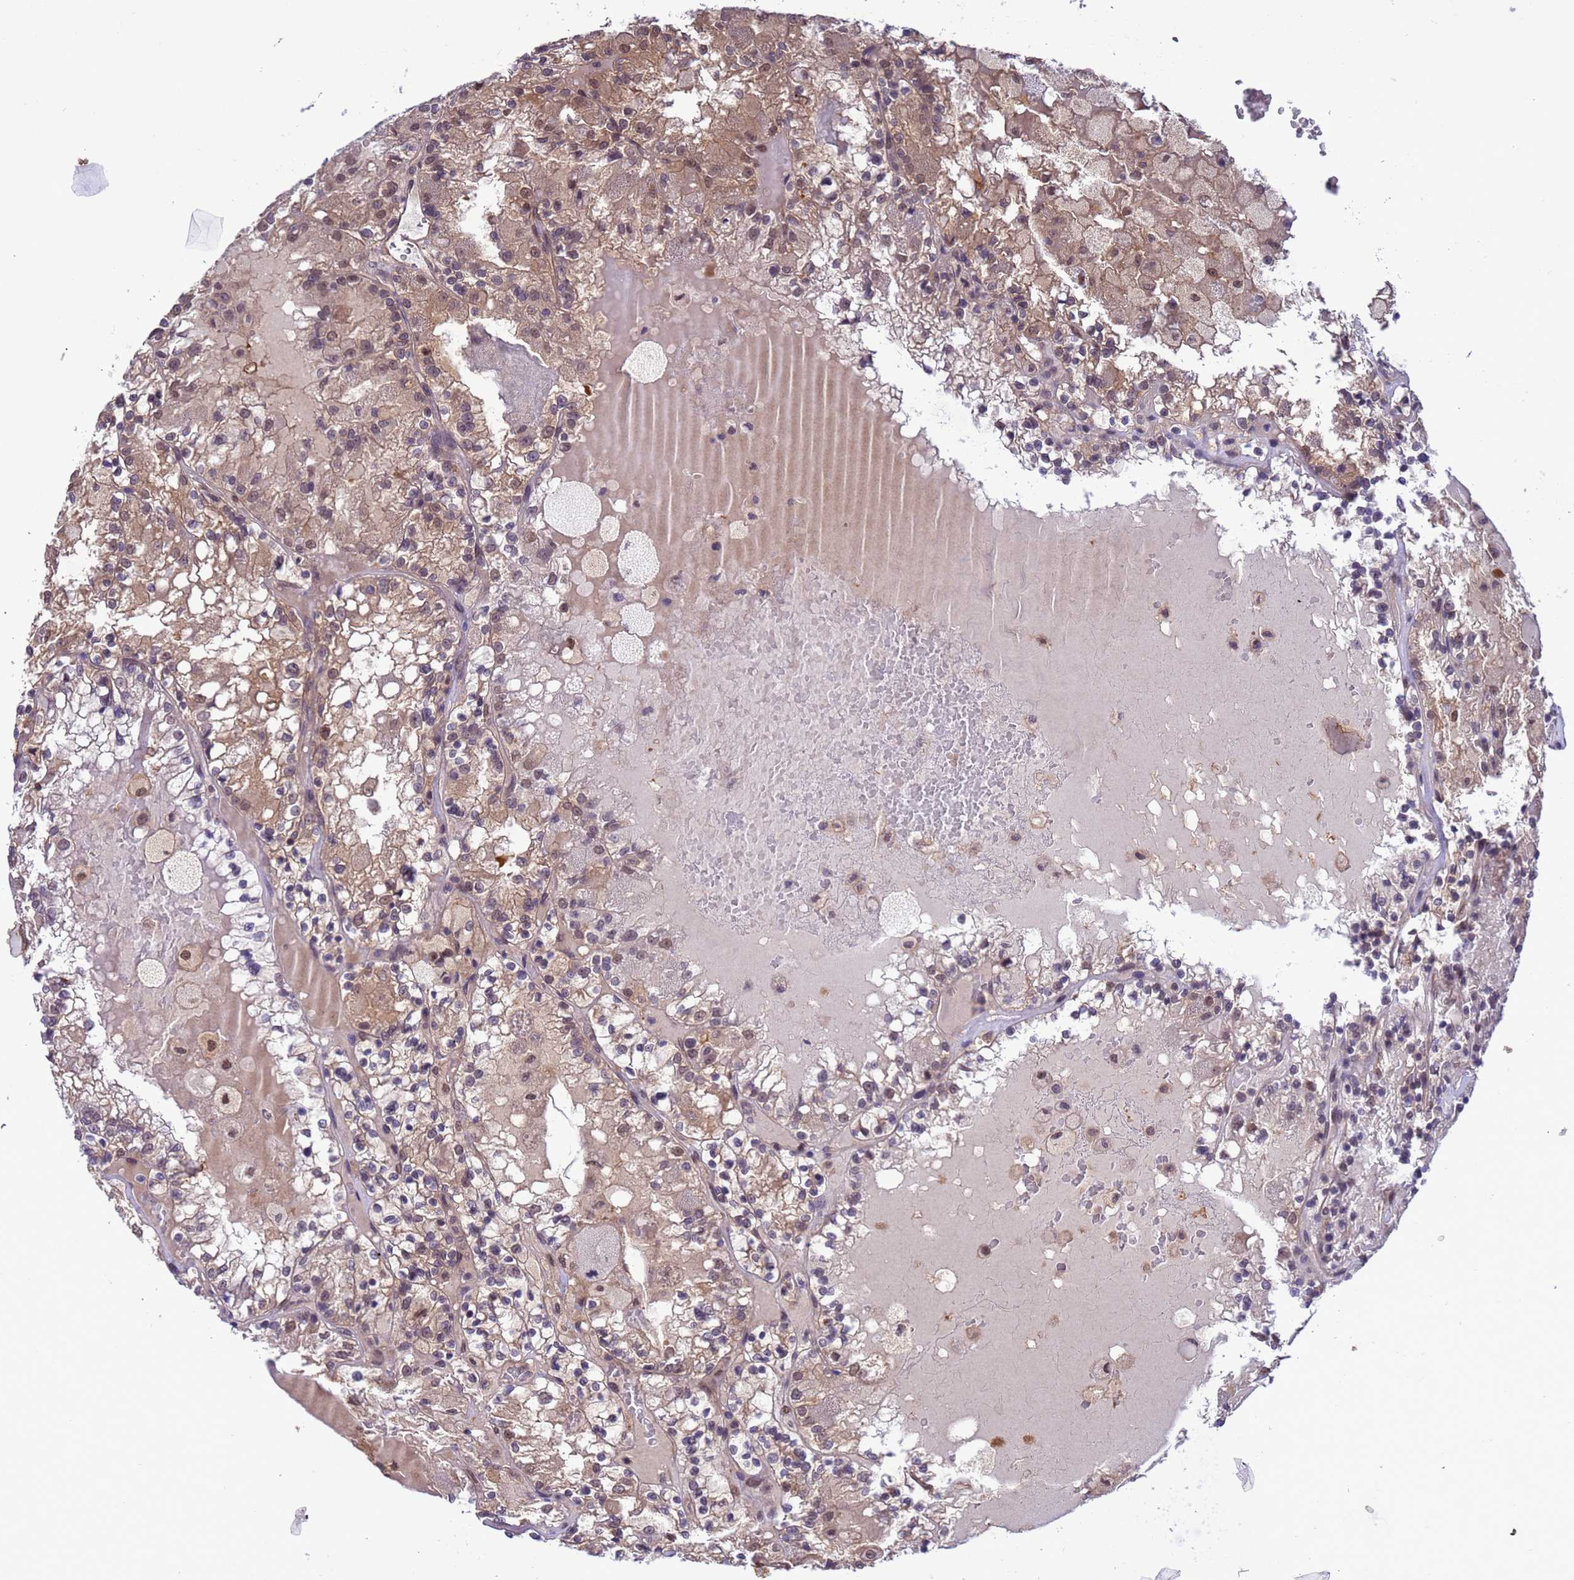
{"staining": {"intensity": "weak", "quantity": "25%-75%", "location": "cytoplasmic/membranous,nuclear"}, "tissue": "renal cancer", "cell_type": "Tumor cells", "image_type": "cancer", "snomed": [{"axis": "morphology", "description": "Adenocarcinoma, NOS"}, {"axis": "topography", "description": "Kidney"}], "caption": "Renal cancer (adenocarcinoma) stained for a protein (brown) demonstrates weak cytoplasmic/membranous and nuclear positive expression in about 25%-75% of tumor cells.", "gene": "ZFP69B", "patient": {"sex": "female", "age": 56}}